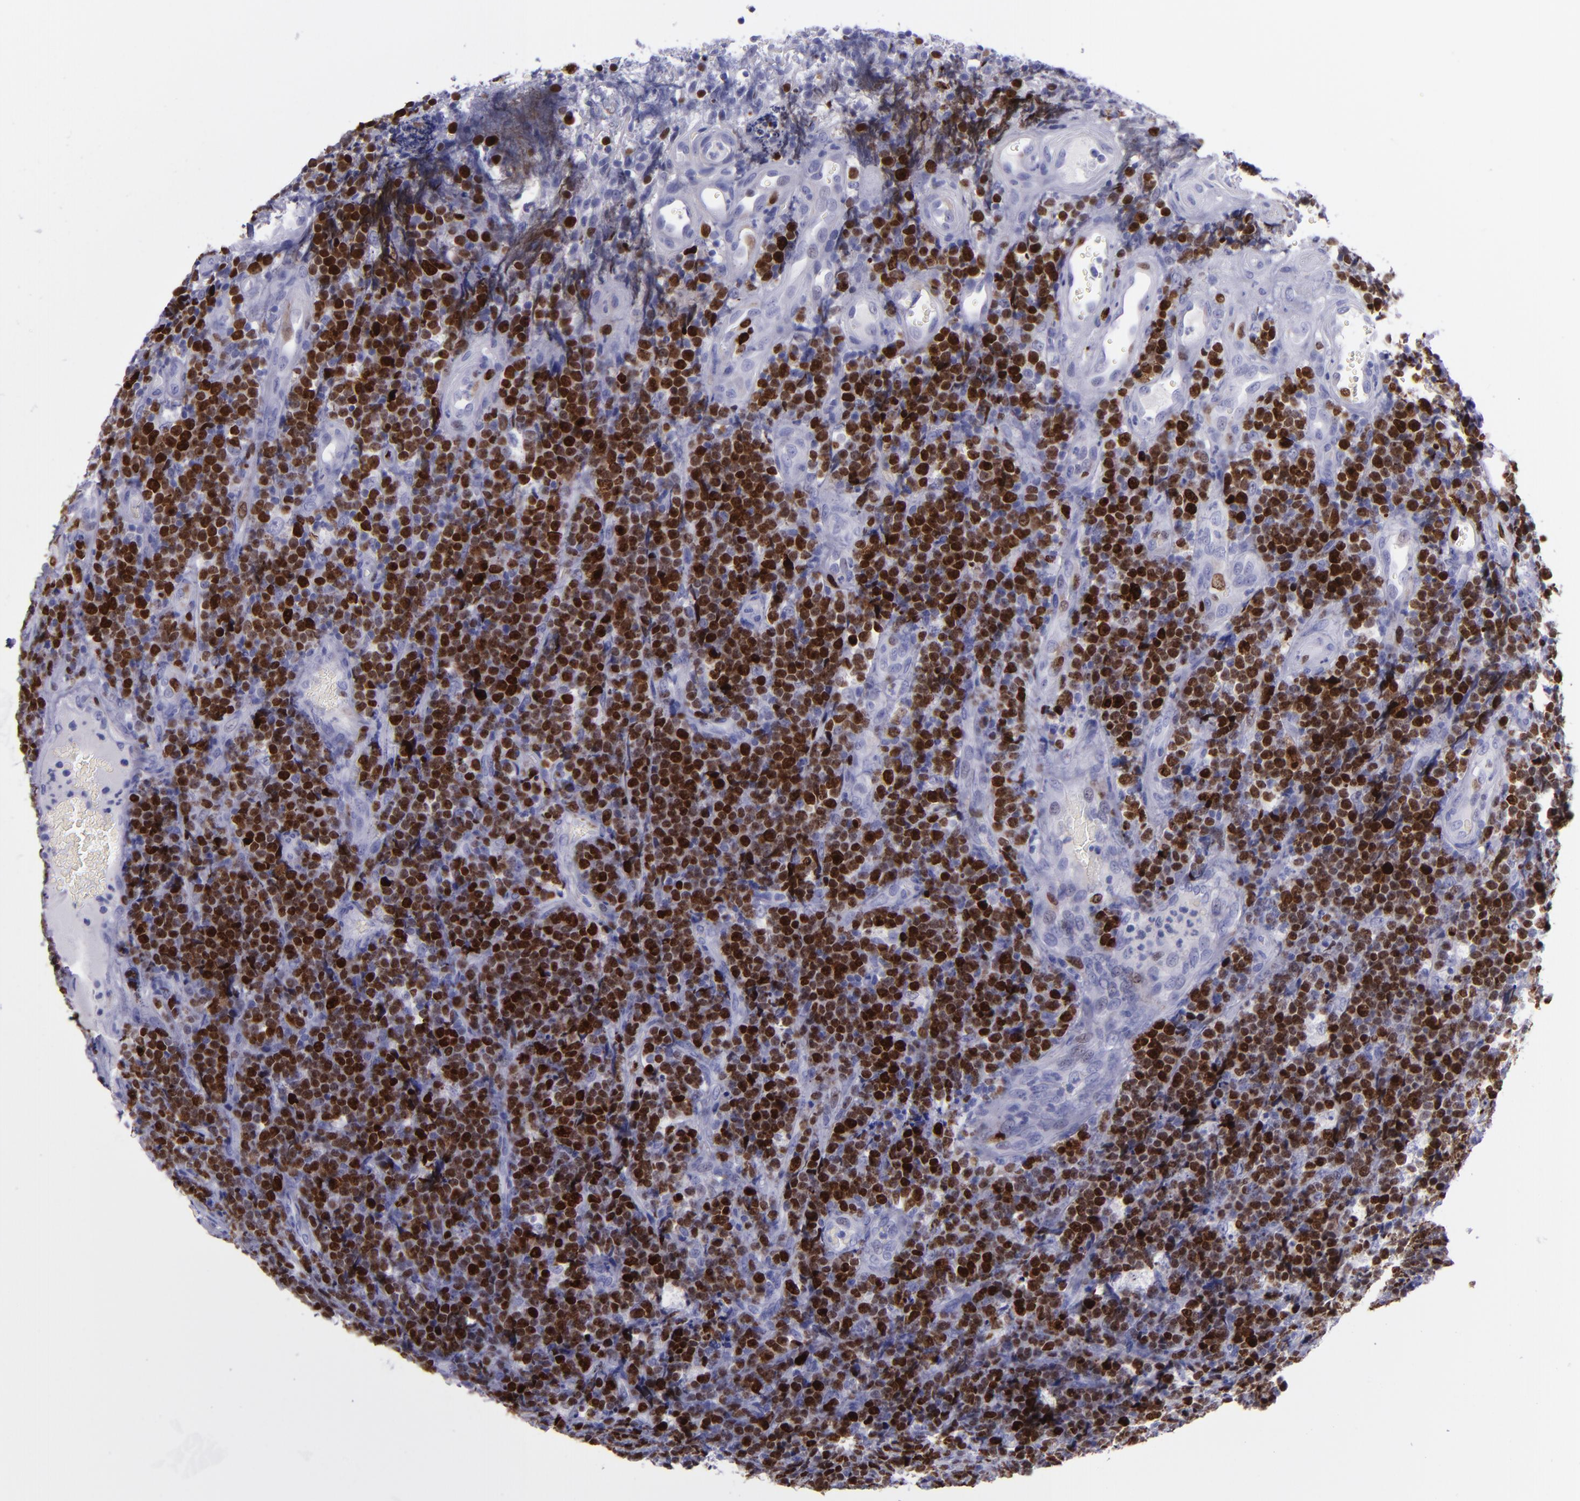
{"staining": {"intensity": "strong", "quantity": ">75%", "location": "nuclear"}, "tissue": "lymphoma", "cell_type": "Tumor cells", "image_type": "cancer", "snomed": [{"axis": "morphology", "description": "Malignant lymphoma, non-Hodgkin's type, High grade"}, {"axis": "topography", "description": "Small intestine"}, {"axis": "topography", "description": "Colon"}], "caption": "Protein expression analysis of human lymphoma reveals strong nuclear expression in about >75% of tumor cells.", "gene": "TOP2A", "patient": {"sex": "male", "age": 8}}